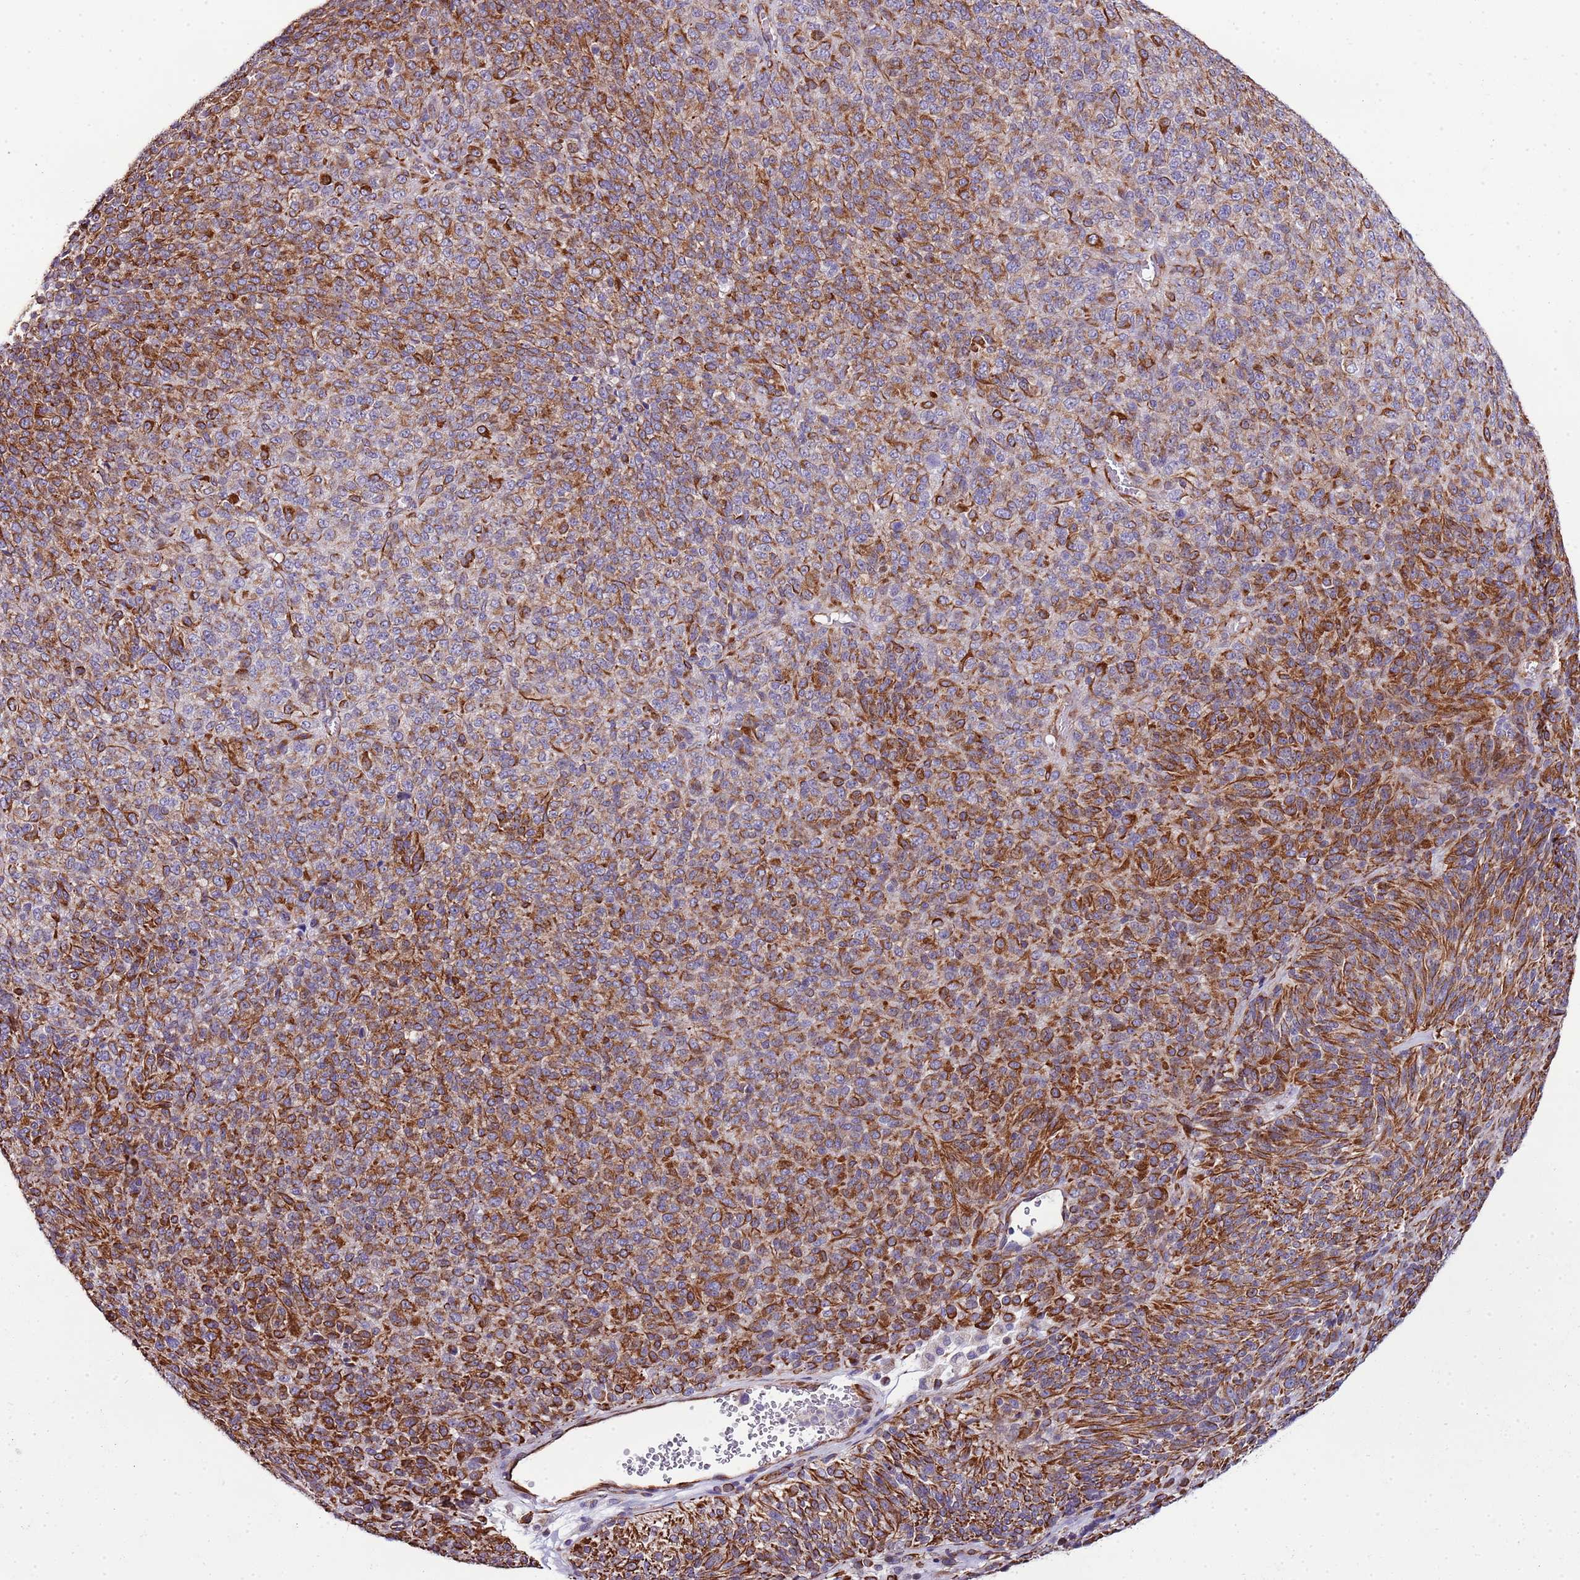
{"staining": {"intensity": "strong", "quantity": "25%-75%", "location": "cytoplasmic/membranous"}, "tissue": "melanoma", "cell_type": "Tumor cells", "image_type": "cancer", "snomed": [{"axis": "morphology", "description": "Malignant melanoma, Metastatic site"}, {"axis": "topography", "description": "Brain"}], "caption": "Human melanoma stained with a protein marker displays strong staining in tumor cells.", "gene": "ZNF786", "patient": {"sex": "female", "age": 56}}